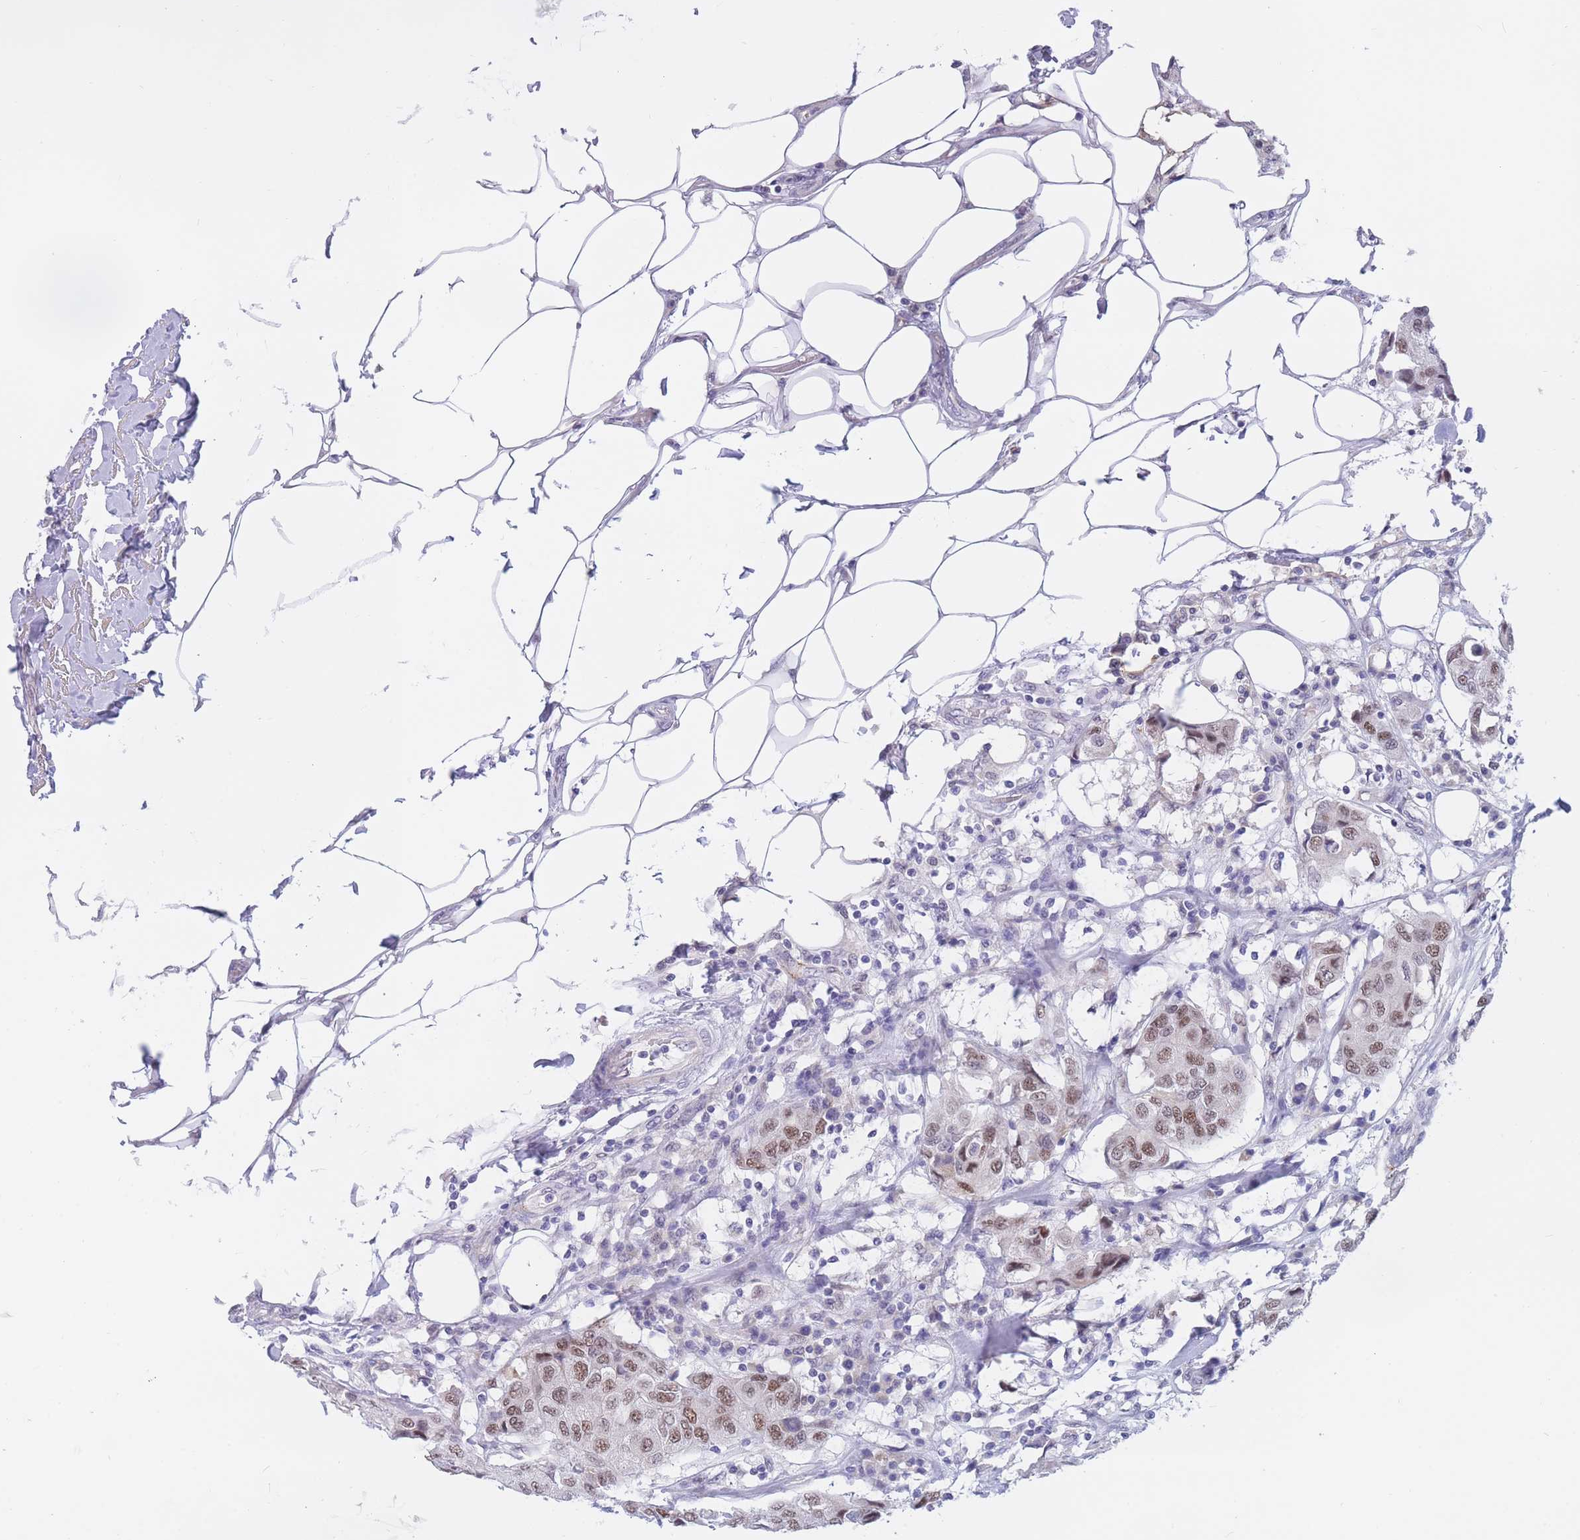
{"staining": {"intensity": "moderate", "quantity": ">75%", "location": "nuclear"}, "tissue": "breast cancer", "cell_type": "Tumor cells", "image_type": "cancer", "snomed": [{"axis": "morphology", "description": "Duct carcinoma"}, {"axis": "topography", "description": "Breast"}], "caption": "IHC of human invasive ductal carcinoma (breast) shows medium levels of moderate nuclear expression in about >75% of tumor cells.", "gene": "BOP1", "patient": {"sex": "female", "age": 80}}